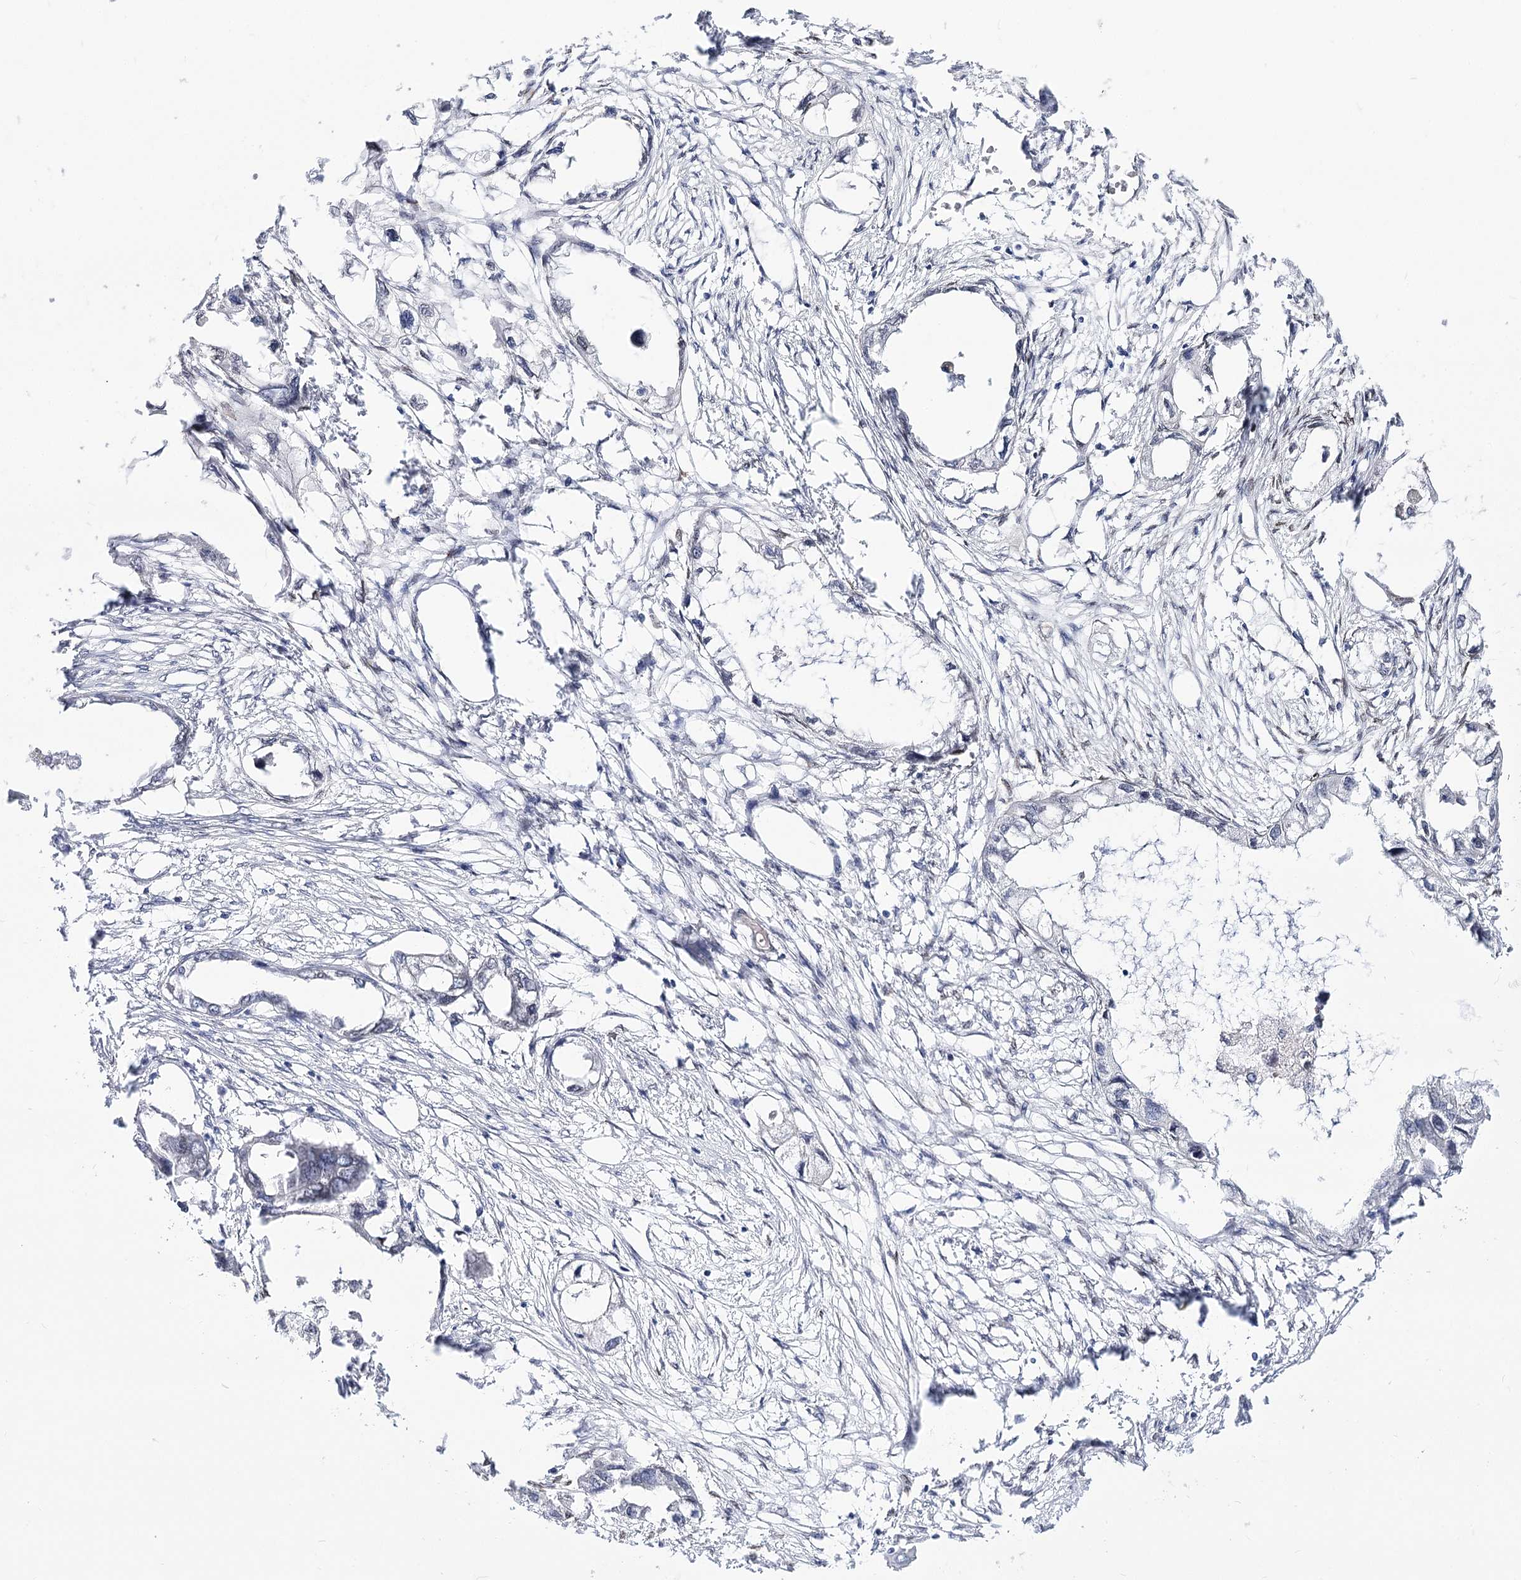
{"staining": {"intensity": "negative", "quantity": "none", "location": "none"}, "tissue": "endometrial cancer", "cell_type": "Tumor cells", "image_type": "cancer", "snomed": [{"axis": "morphology", "description": "Adenocarcinoma, NOS"}, {"axis": "morphology", "description": "Adenocarcinoma, metastatic, NOS"}, {"axis": "topography", "description": "Adipose tissue"}, {"axis": "topography", "description": "Endometrium"}], "caption": "Endometrial cancer (adenocarcinoma) was stained to show a protein in brown. There is no significant staining in tumor cells. Brightfield microscopy of immunohistochemistry stained with DAB (brown) and hematoxylin (blue), captured at high magnification.", "gene": "TMEM201", "patient": {"sex": "female", "age": 67}}